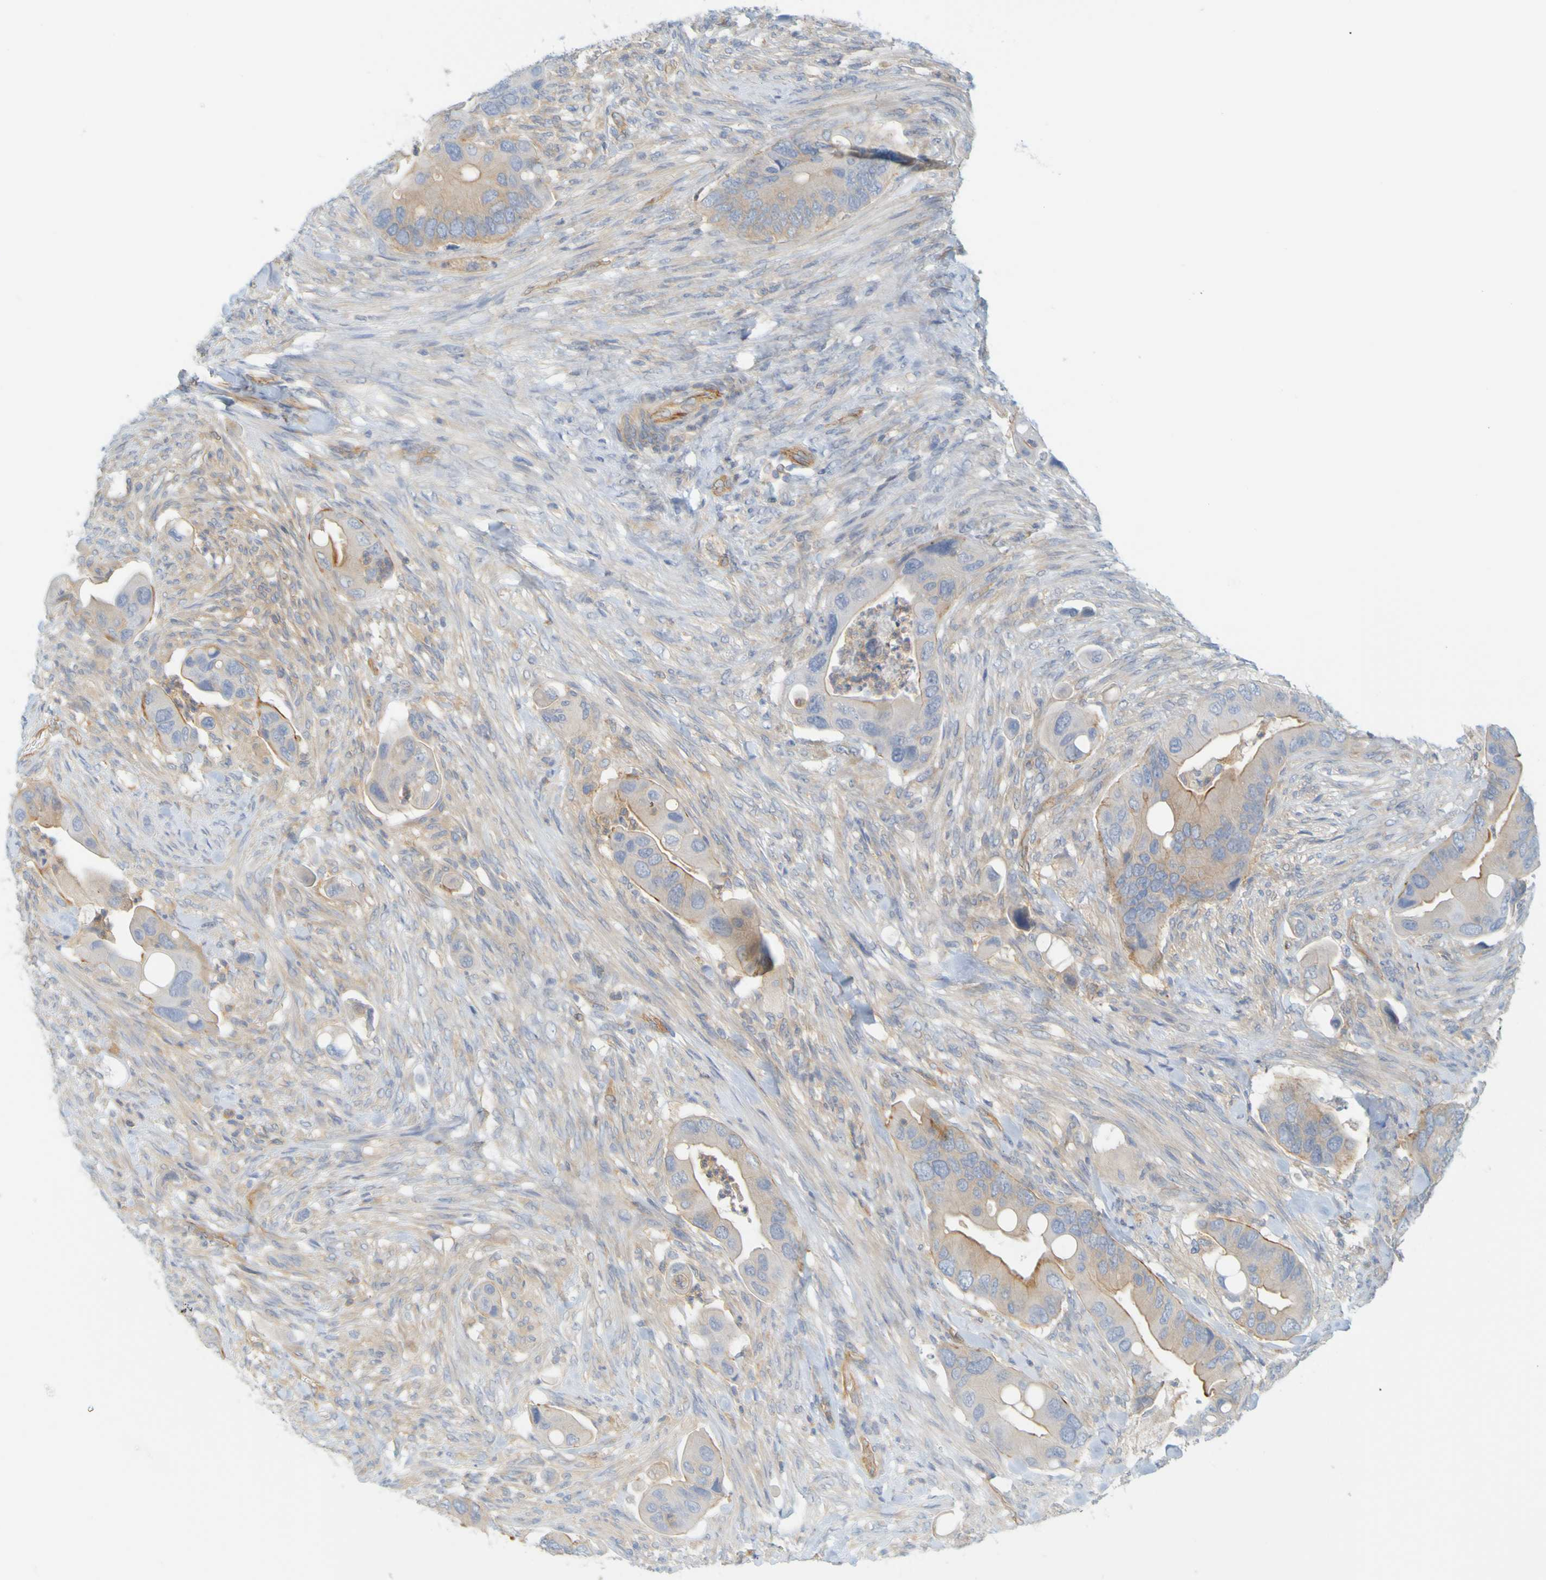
{"staining": {"intensity": "moderate", "quantity": "<25%", "location": "cytoplasmic/membranous"}, "tissue": "colorectal cancer", "cell_type": "Tumor cells", "image_type": "cancer", "snomed": [{"axis": "morphology", "description": "Adenocarcinoma, NOS"}, {"axis": "topography", "description": "Rectum"}], "caption": "This is a micrograph of immunohistochemistry staining of colorectal cancer, which shows moderate expression in the cytoplasmic/membranous of tumor cells.", "gene": "APPL1", "patient": {"sex": "female", "age": 57}}